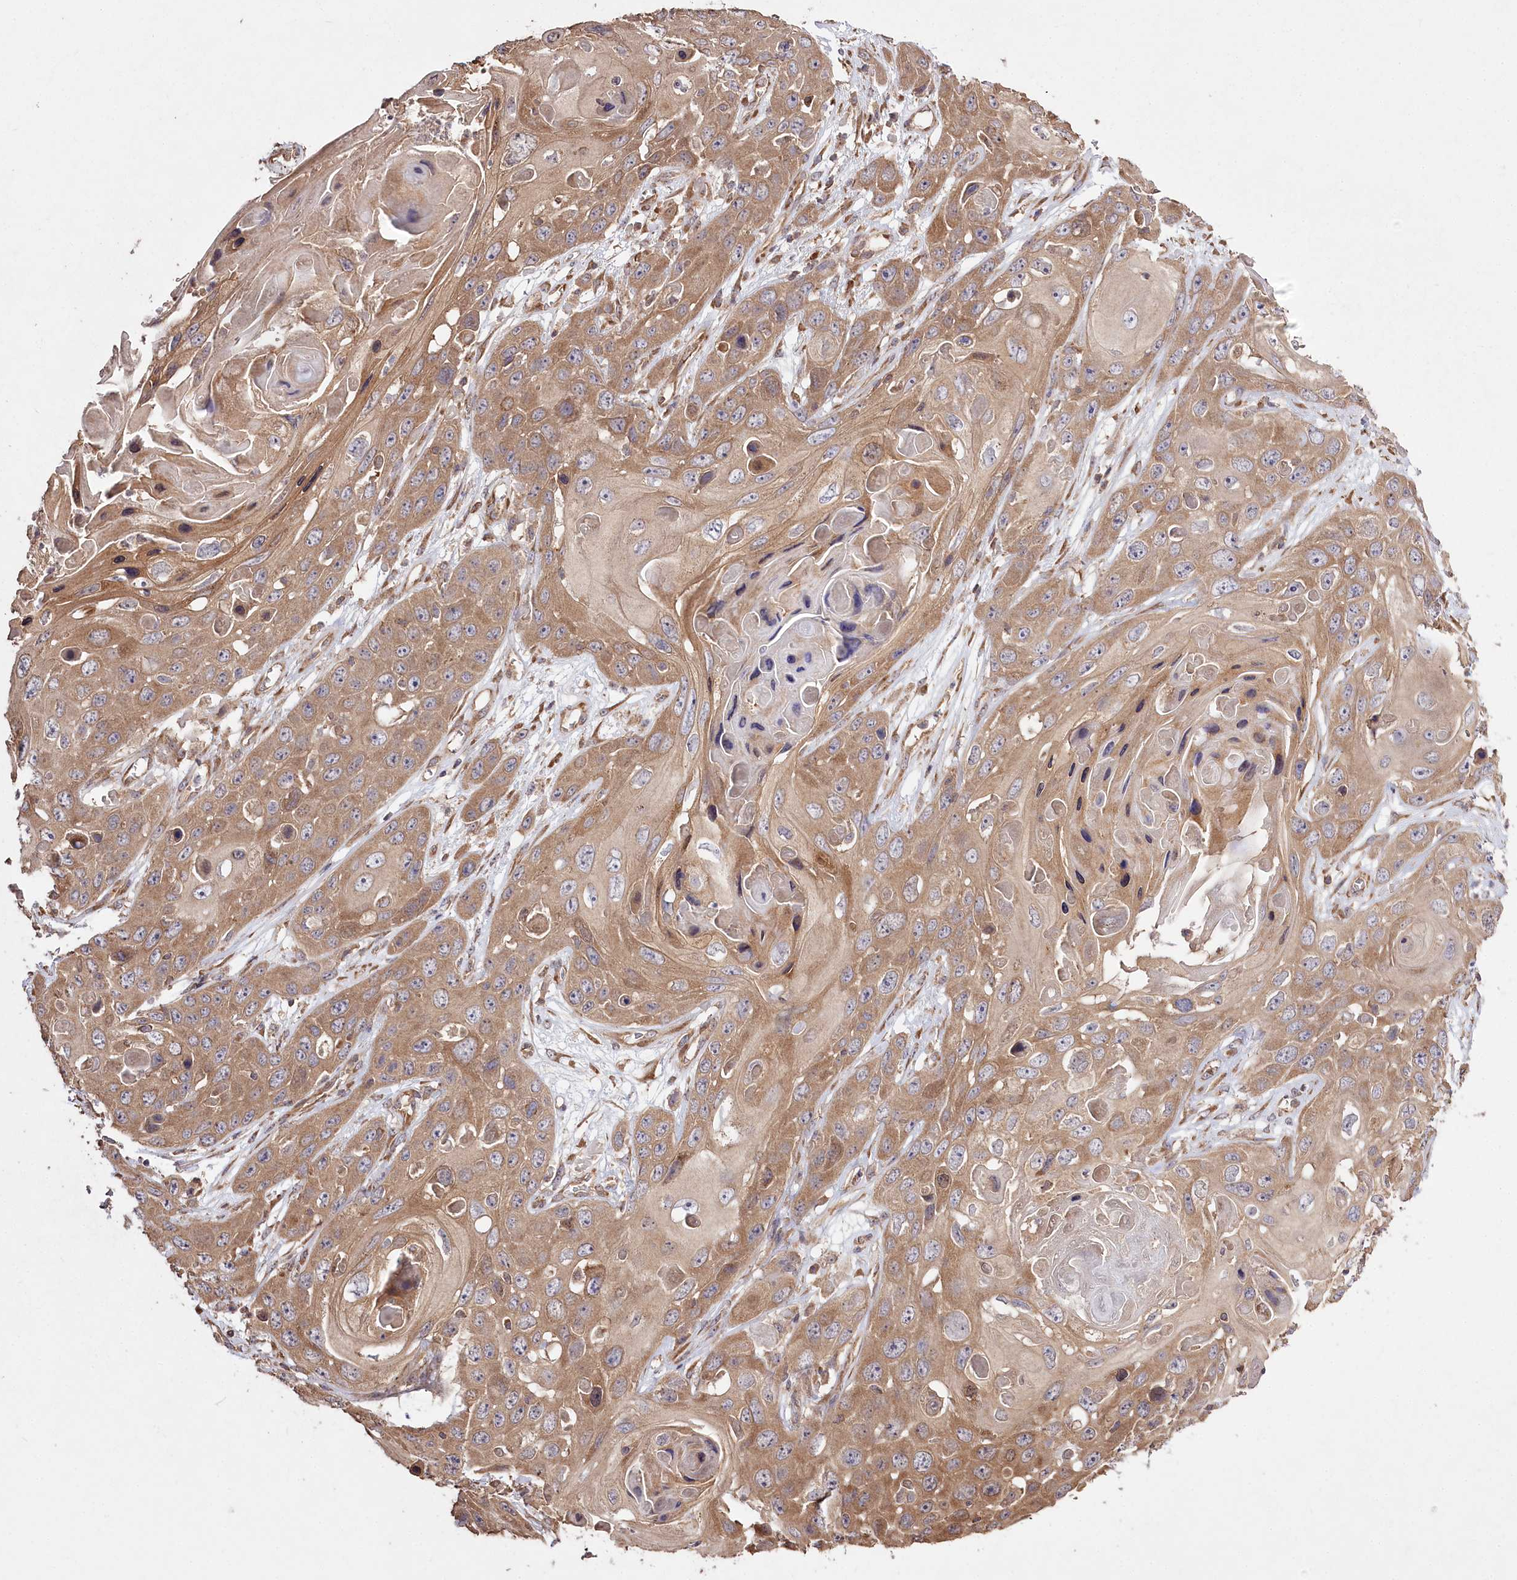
{"staining": {"intensity": "moderate", "quantity": ">75%", "location": "cytoplasmic/membranous"}, "tissue": "skin cancer", "cell_type": "Tumor cells", "image_type": "cancer", "snomed": [{"axis": "morphology", "description": "Squamous cell carcinoma, NOS"}, {"axis": "topography", "description": "Skin"}], "caption": "Protein expression analysis of skin cancer (squamous cell carcinoma) demonstrates moderate cytoplasmic/membranous positivity in approximately >75% of tumor cells. (Brightfield microscopy of DAB IHC at high magnification).", "gene": "PRSS53", "patient": {"sex": "male", "age": 55}}